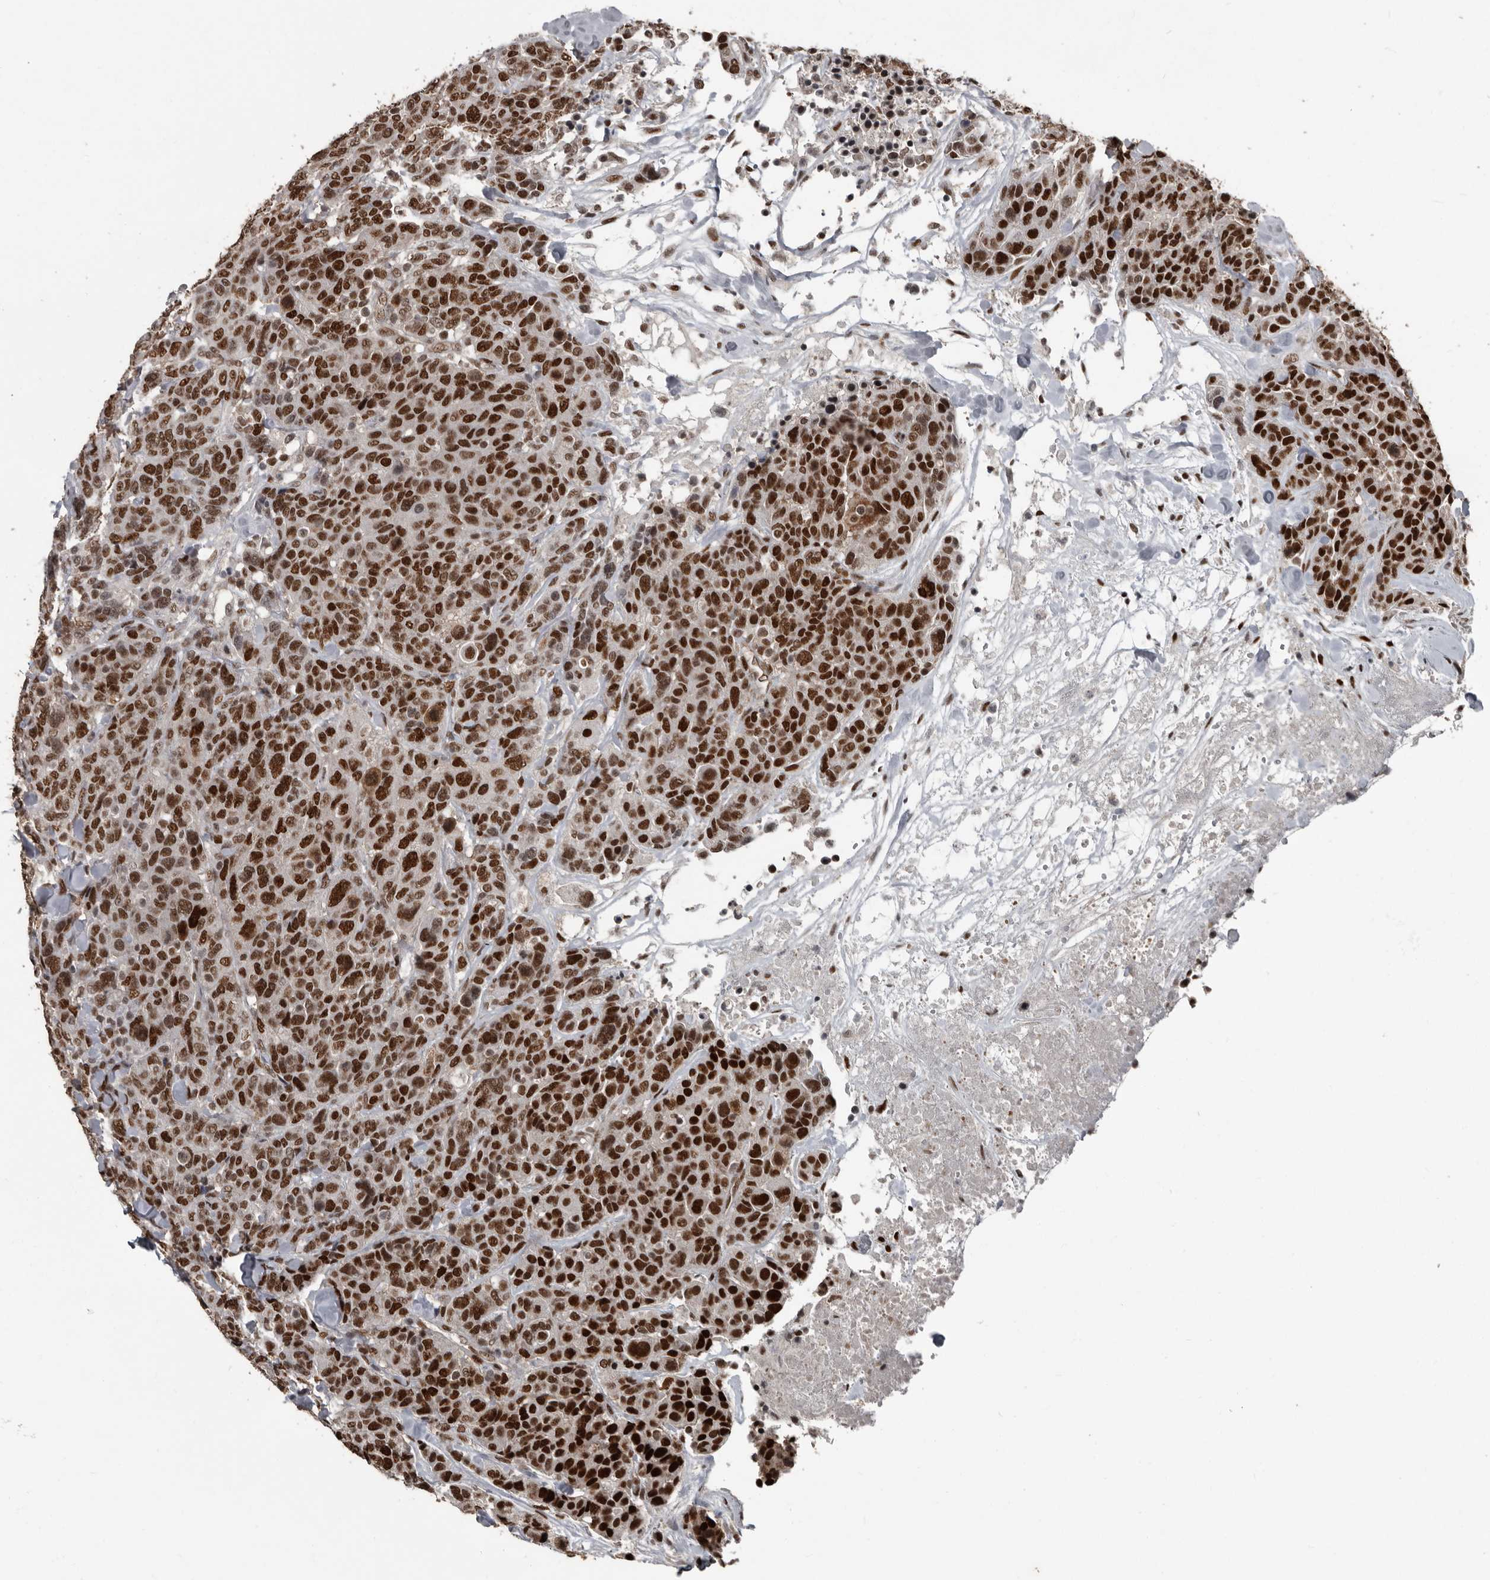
{"staining": {"intensity": "strong", "quantity": ">75%", "location": "nuclear"}, "tissue": "breast cancer", "cell_type": "Tumor cells", "image_type": "cancer", "snomed": [{"axis": "morphology", "description": "Duct carcinoma"}, {"axis": "topography", "description": "Breast"}], "caption": "An image of breast invasive ductal carcinoma stained for a protein reveals strong nuclear brown staining in tumor cells.", "gene": "CHD1L", "patient": {"sex": "female", "age": 37}}